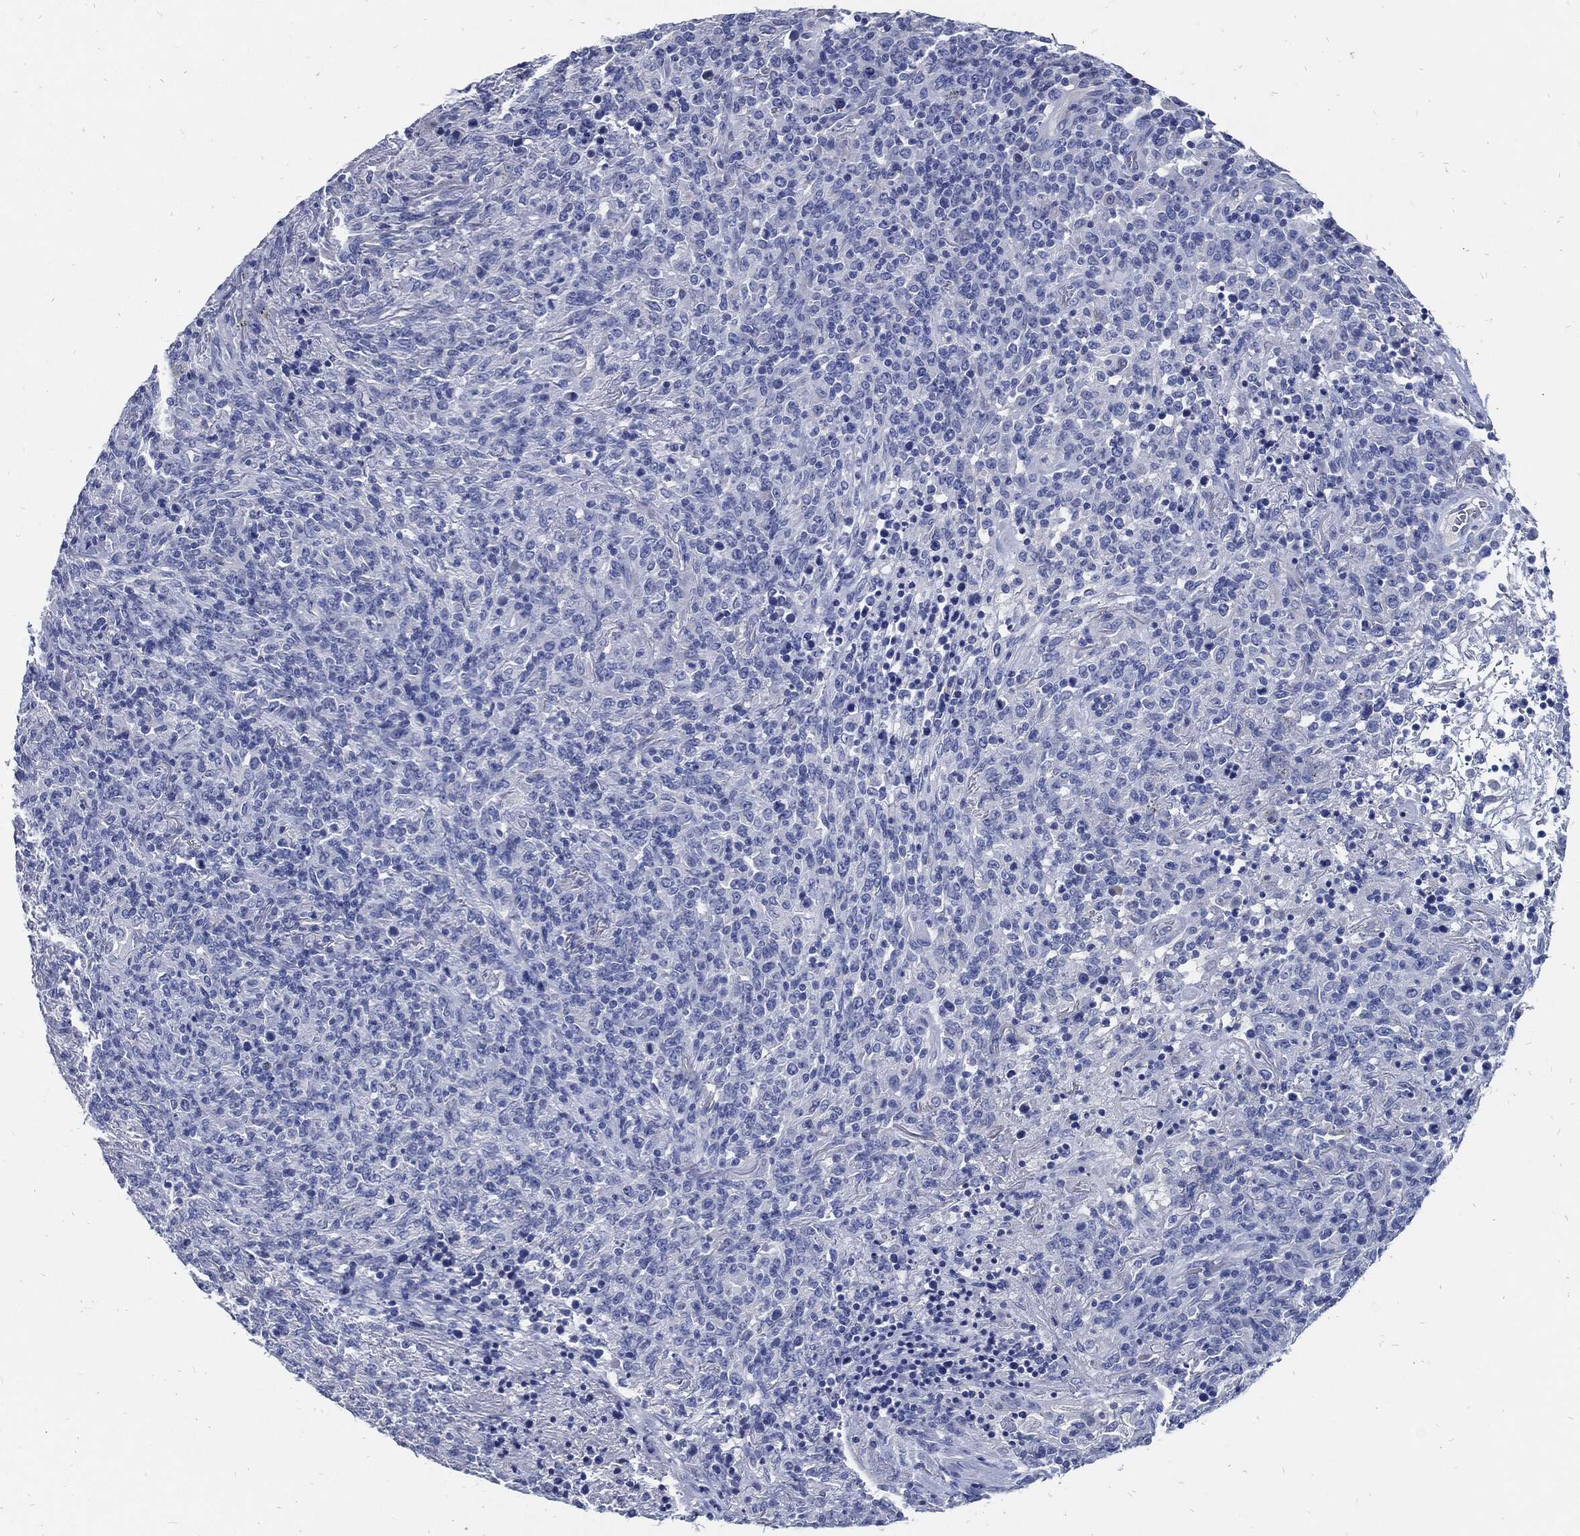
{"staining": {"intensity": "negative", "quantity": "none", "location": "none"}, "tissue": "lymphoma", "cell_type": "Tumor cells", "image_type": "cancer", "snomed": [{"axis": "morphology", "description": "Malignant lymphoma, non-Hodgkin's type, High grade"}, {"axis": "topography", "description": "Lung"}], "caption": "A photomicrograph of lymphoma stained for a protein demonstrates no brown staining in tumor cells.", "gene": "FABP4", "patient": {"sex": "male", "age": 79}}